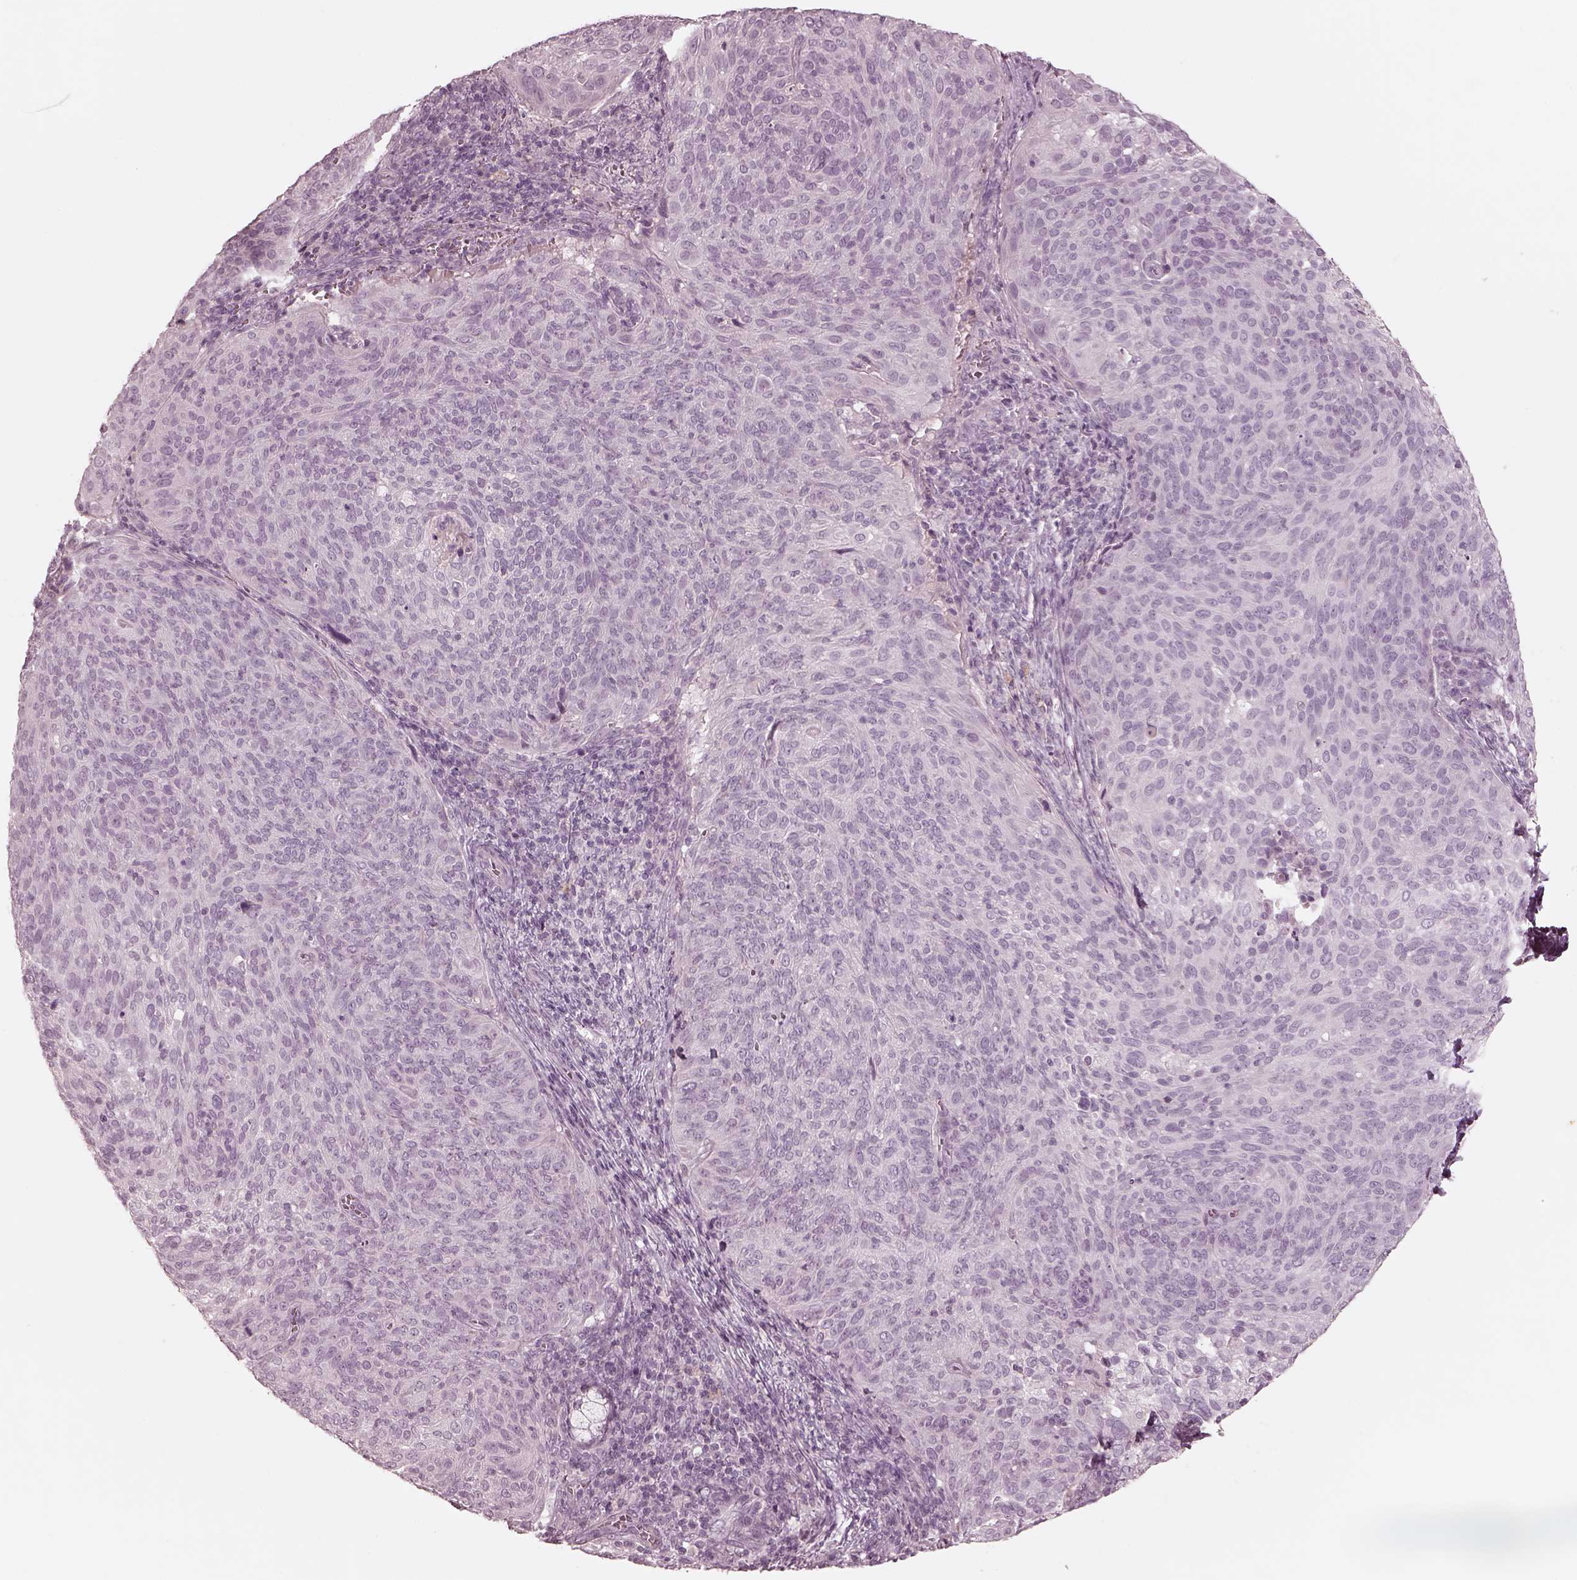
{"staining": {"intensity": "negative", "quantity": "none", "location": "none"}, "tissue": "cervical cancer", "cell_type": "Tumor cells", "image_type": "cancer", "snomed": [{"axis": "morphology", "description": "Squamous cell carcinoma, NOS"}, {"axis": "topography", "description": "Cervix"}], "caption": "There is no significant positivity in tumor cells of cervical cancer.", "gene": "ADRB3", "patient": {"sex": "female", "age": 39}}